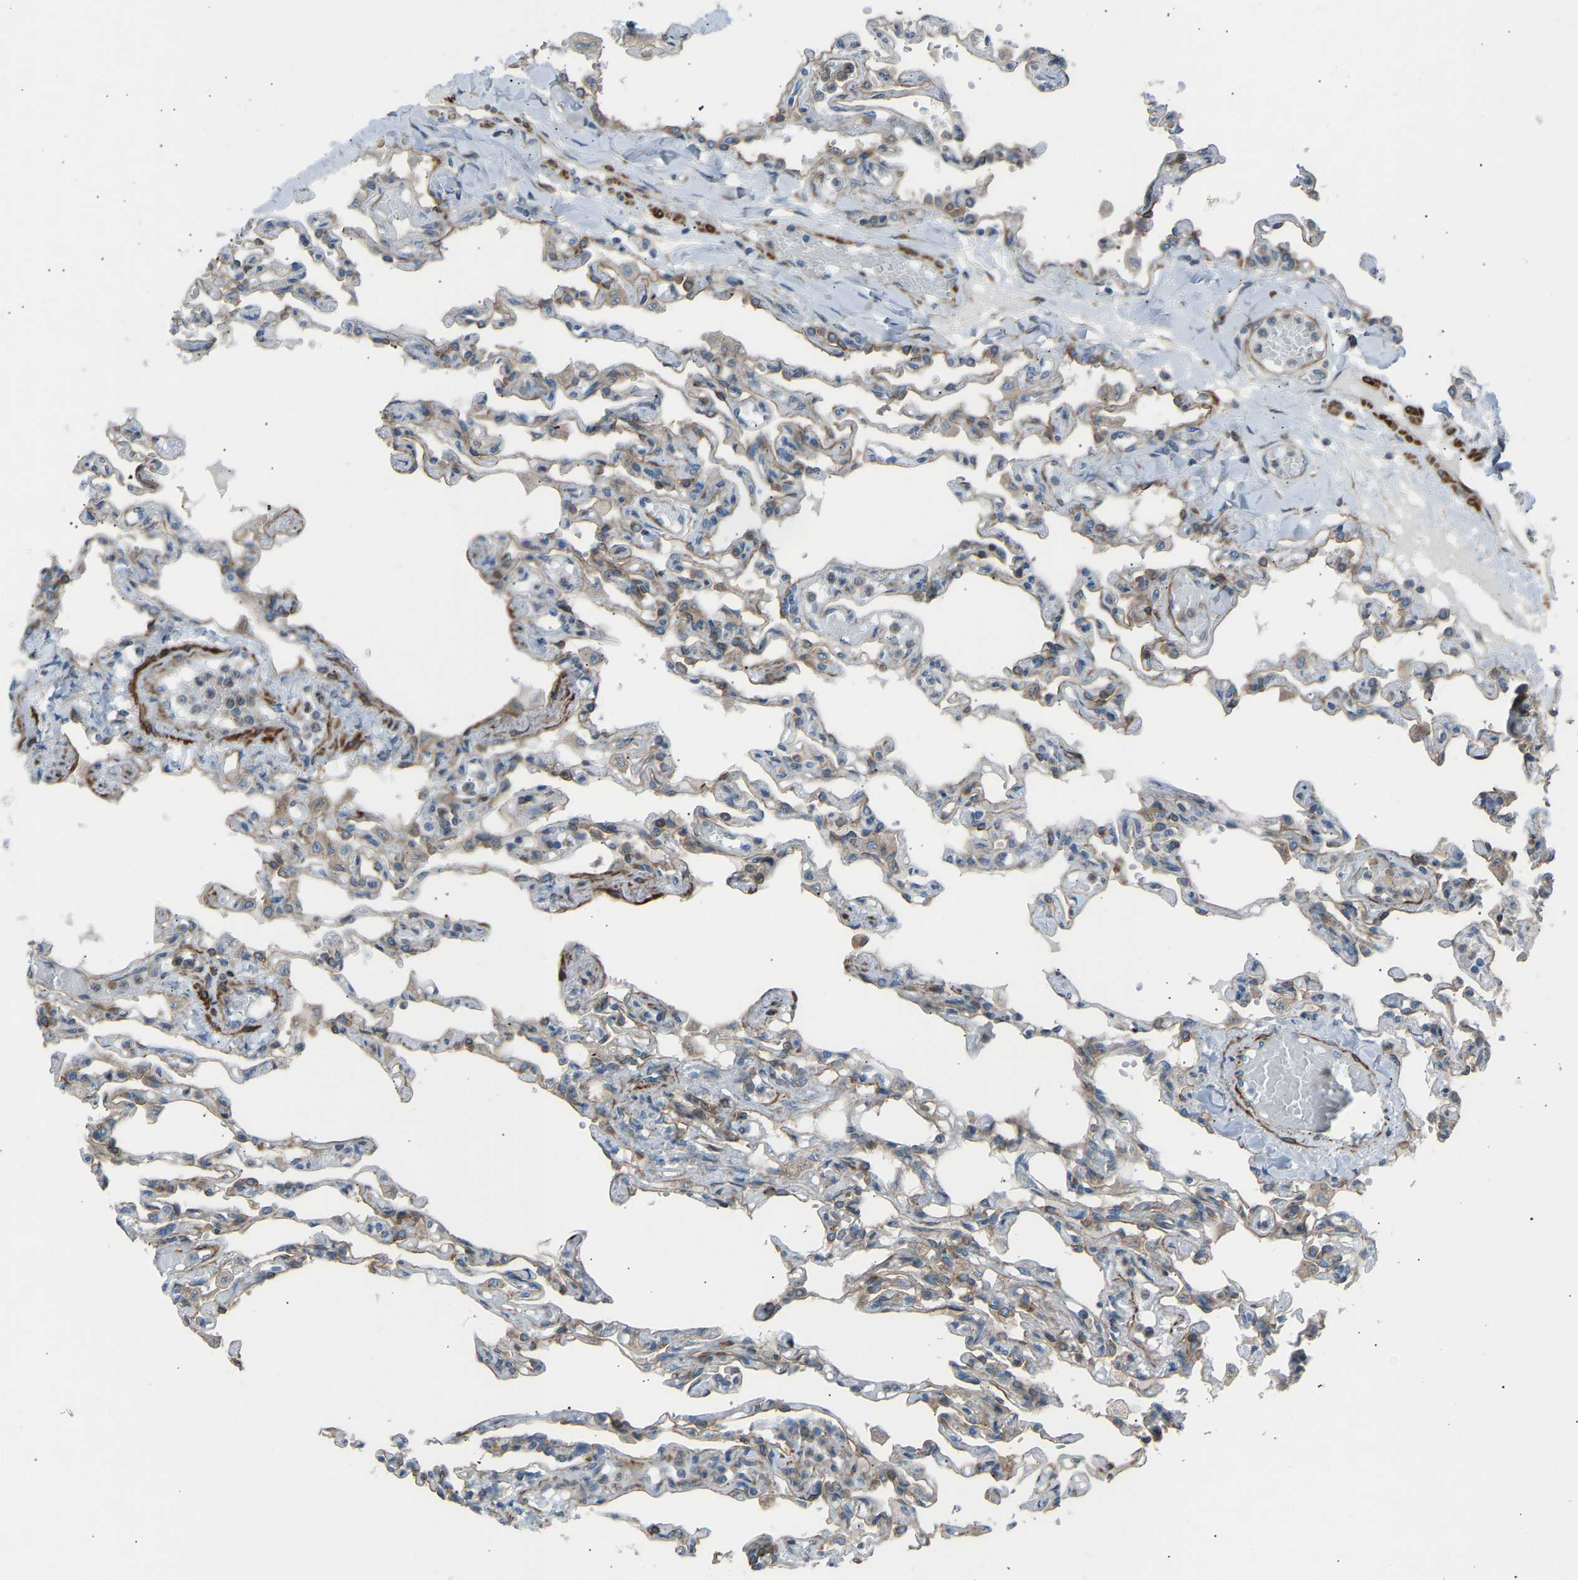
{"staining": {"intensity": "moderate", "quantity": "25%-75%", "location": "cytoplasmic/membranous"}, "tissue": "lung", "cell_type": "Alveolar cells", "image_type": "normal", "snomed": [{"axis": "morphology", "description": "Normal tissue, NOS"}, {"axis": "topography", "description": "Lung"}], "caption": "High-power microscopy captured an immunohistochemistry (IHC) photomicrograph of normal lung, revealing moderate cytoplasmic/membranous staining in about 25%-75% of alveolar cells. (brown staining indicates protein expression, while blue staining denotes nuclei).", "gene": "VPS41", "patient": {"sex": "male", "age": 21}}